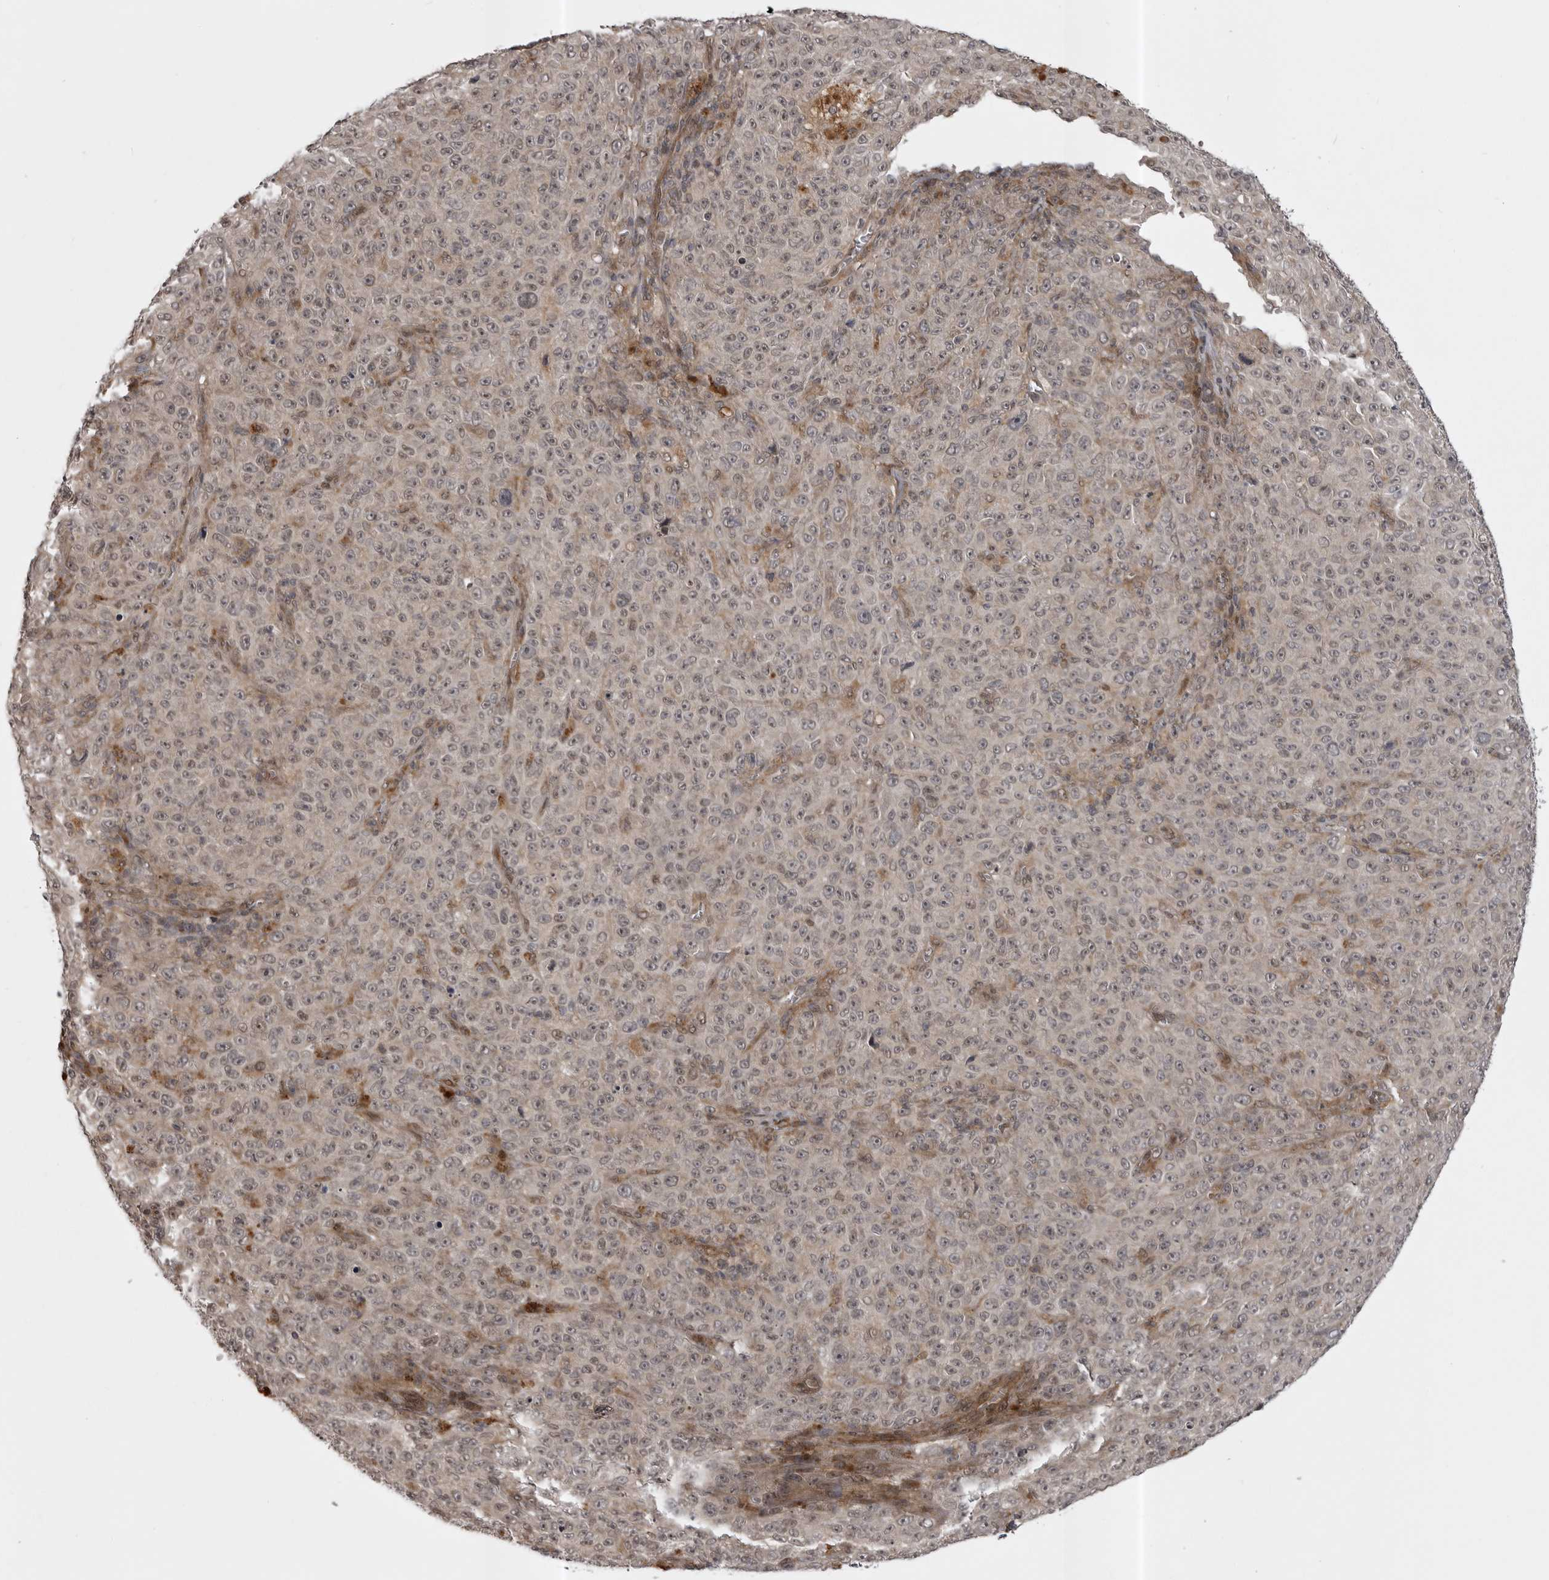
{"staining": {"intensity": "negative", "quantity": "none", "location": "none"}, "tissue": "melanoma", "cell_type": "Tumor cells", "image_type": "cancer", "snomed": [{"axis": "morphology", "description": "Malignant melanoma, NOS"}, {"axis": "topography", "description": "Skin"}], "caption": "High power microscopy image of an IHC histopathology image of malignant melanoma, revealing no significant positivity in tumor cells.", "gene": "SNX16", "patient": {"sex": "female", "age": 82}}